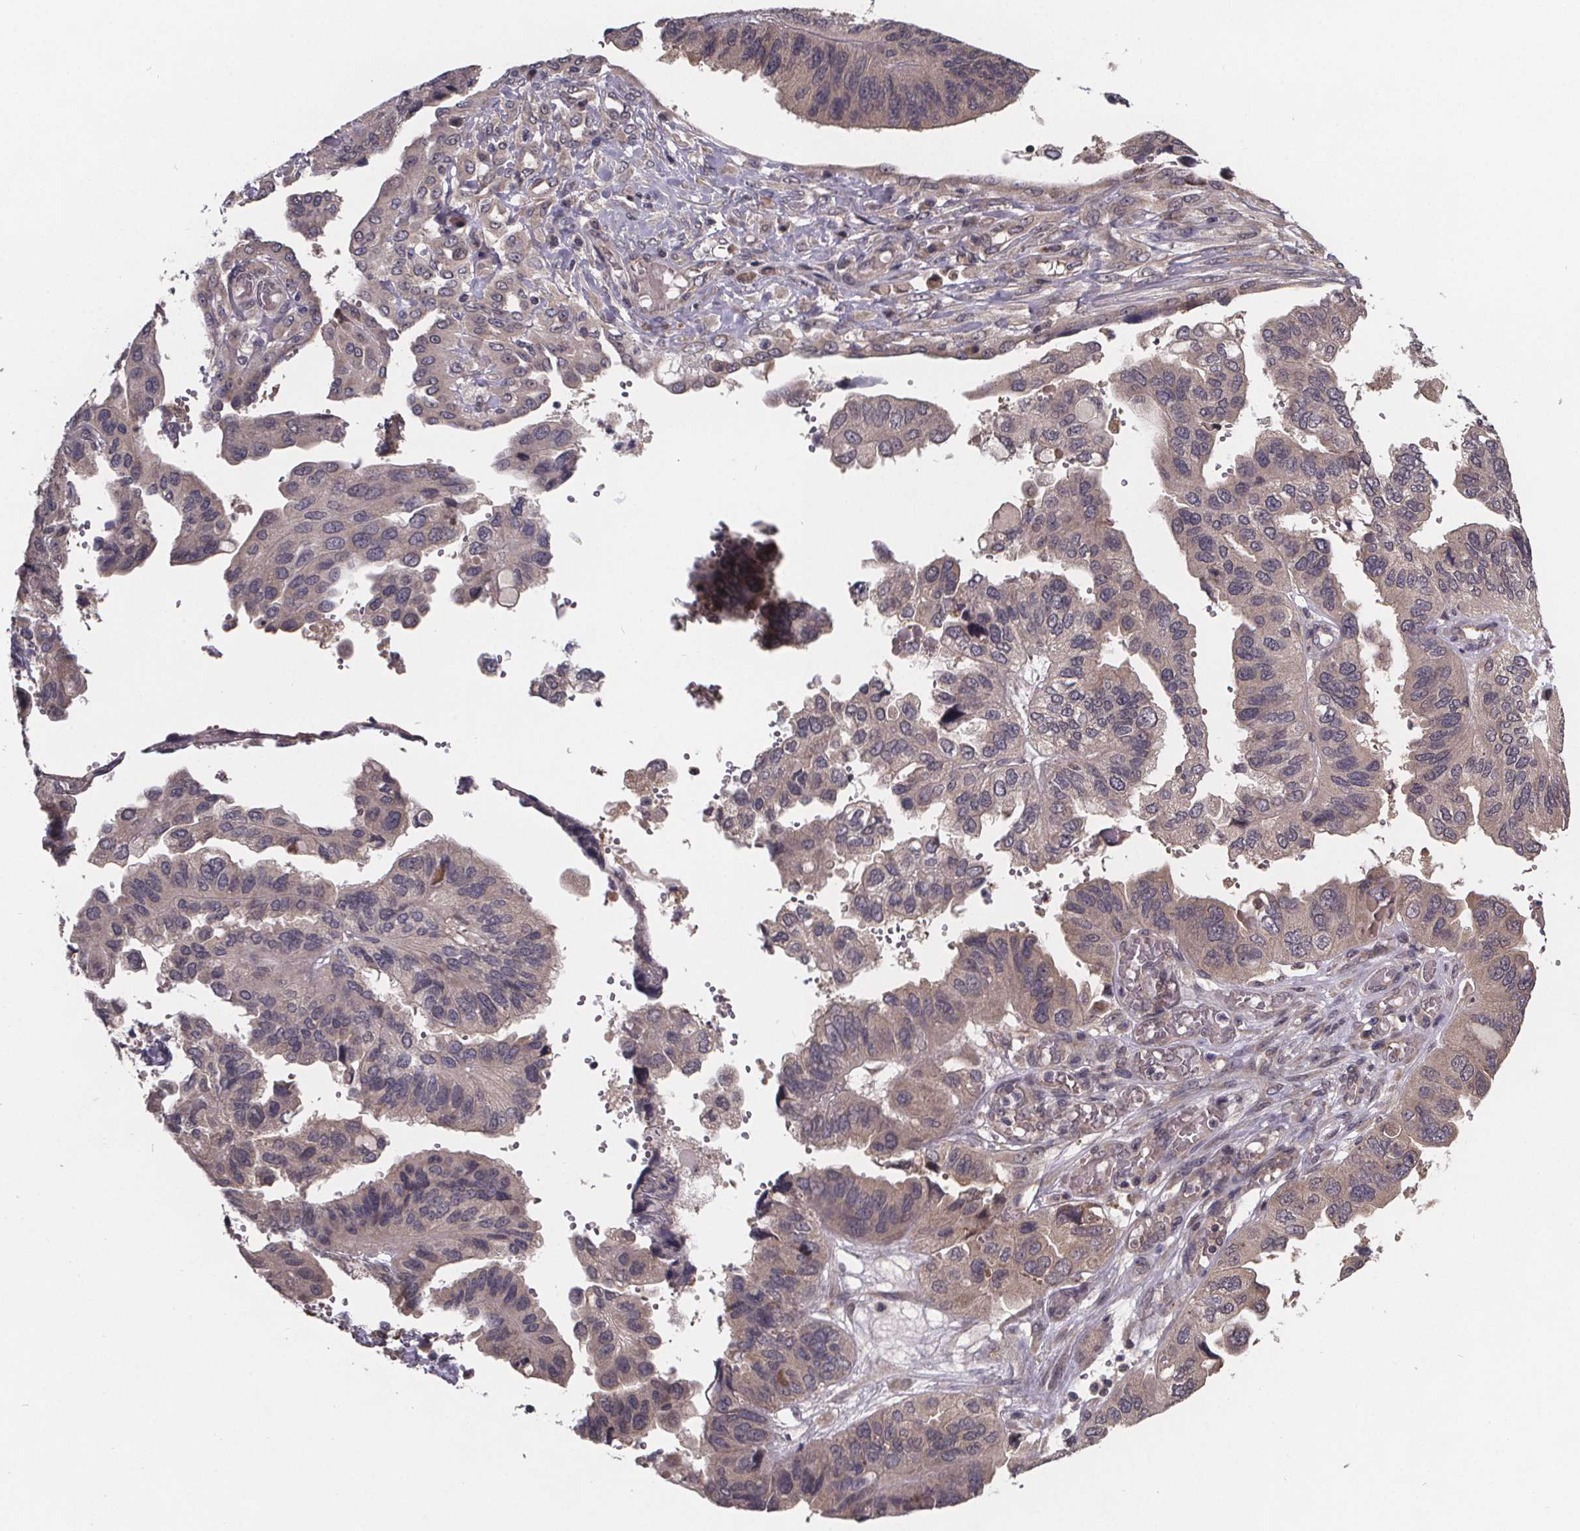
{"staining": {"intensity": "weak", "quantity": ">75%", "location": "cytoplasmic/membranous"}, "tissue": "ovarian cancer", "cell_type": "Tumor cells", "image_type": "cancer", "snomed": [{"axis": "morphology", "description": "Cystadenocarcinoma, serous, NOS"}, {"axis": "topography", "description": "Ovary"}], "caption": "Immunohistochemical staining of serous cystadenocarcinoma (ovarian) displays weak cytoplasmic/membranous protein staining in about >75% of tumor cells.", "gene": "SAT1", "patient": {"sex": "female", "age": 79}}